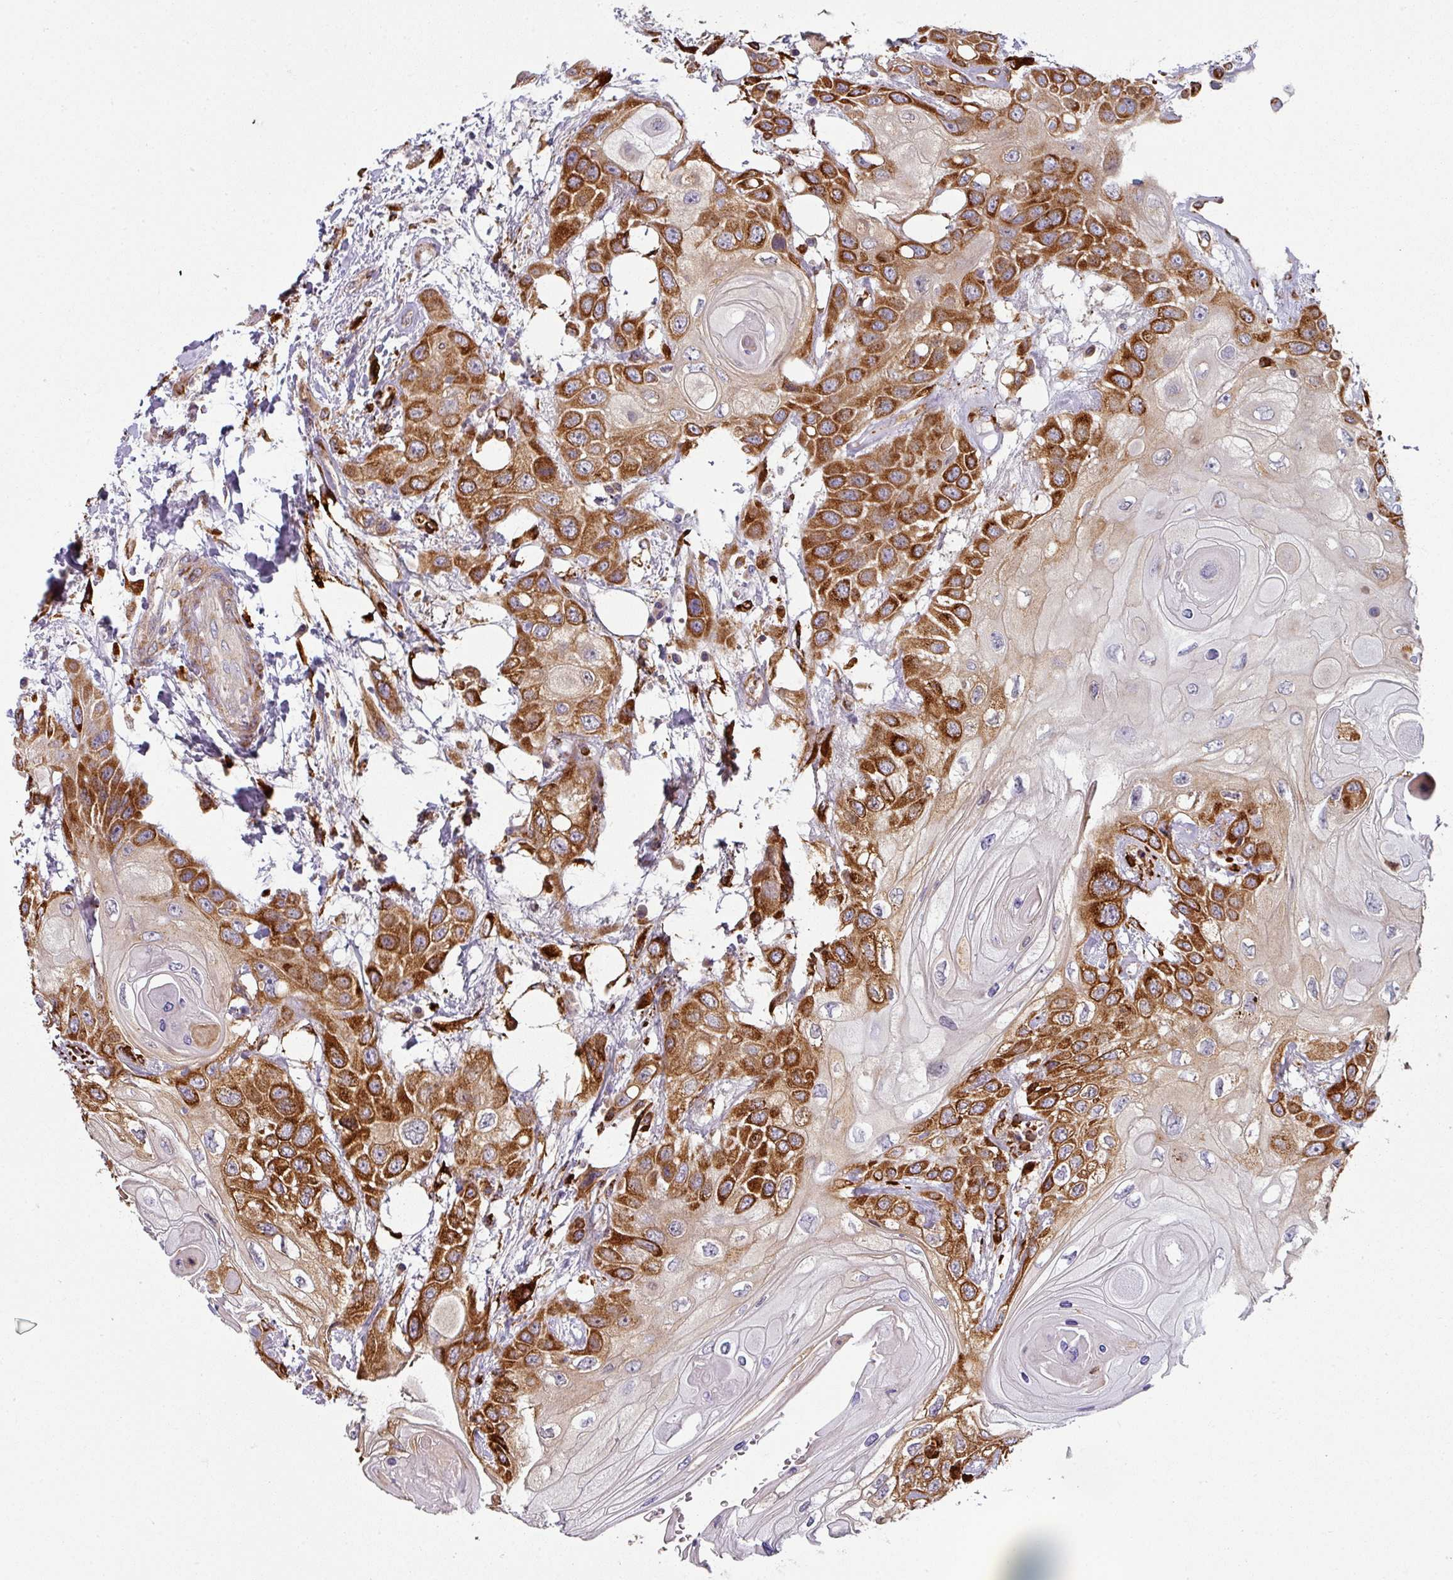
{"staining": {"intensity": "strong", "quantity": "25%-75%", "location": "cytoplasmic/membranous"}, "tissue": "head and neck cancer", "cell_type": "Tumor cells", "image_type": "cancer", "snomed": [{"axis": "morphology", "description": "Squamous cell carcinoma, NOS"}, {"axis": "topography", "description": "Head-Neck"}], "caption": "An IHC image of tumor tissue is shown. Protein staining in brown highlights strong cytoplasmic/membranous positivity in head and neck cancer (squamous cell carcinoma) within tumor cells.", "gene": "ZNF268", "patient": {"sex": "female", "age": 43}}